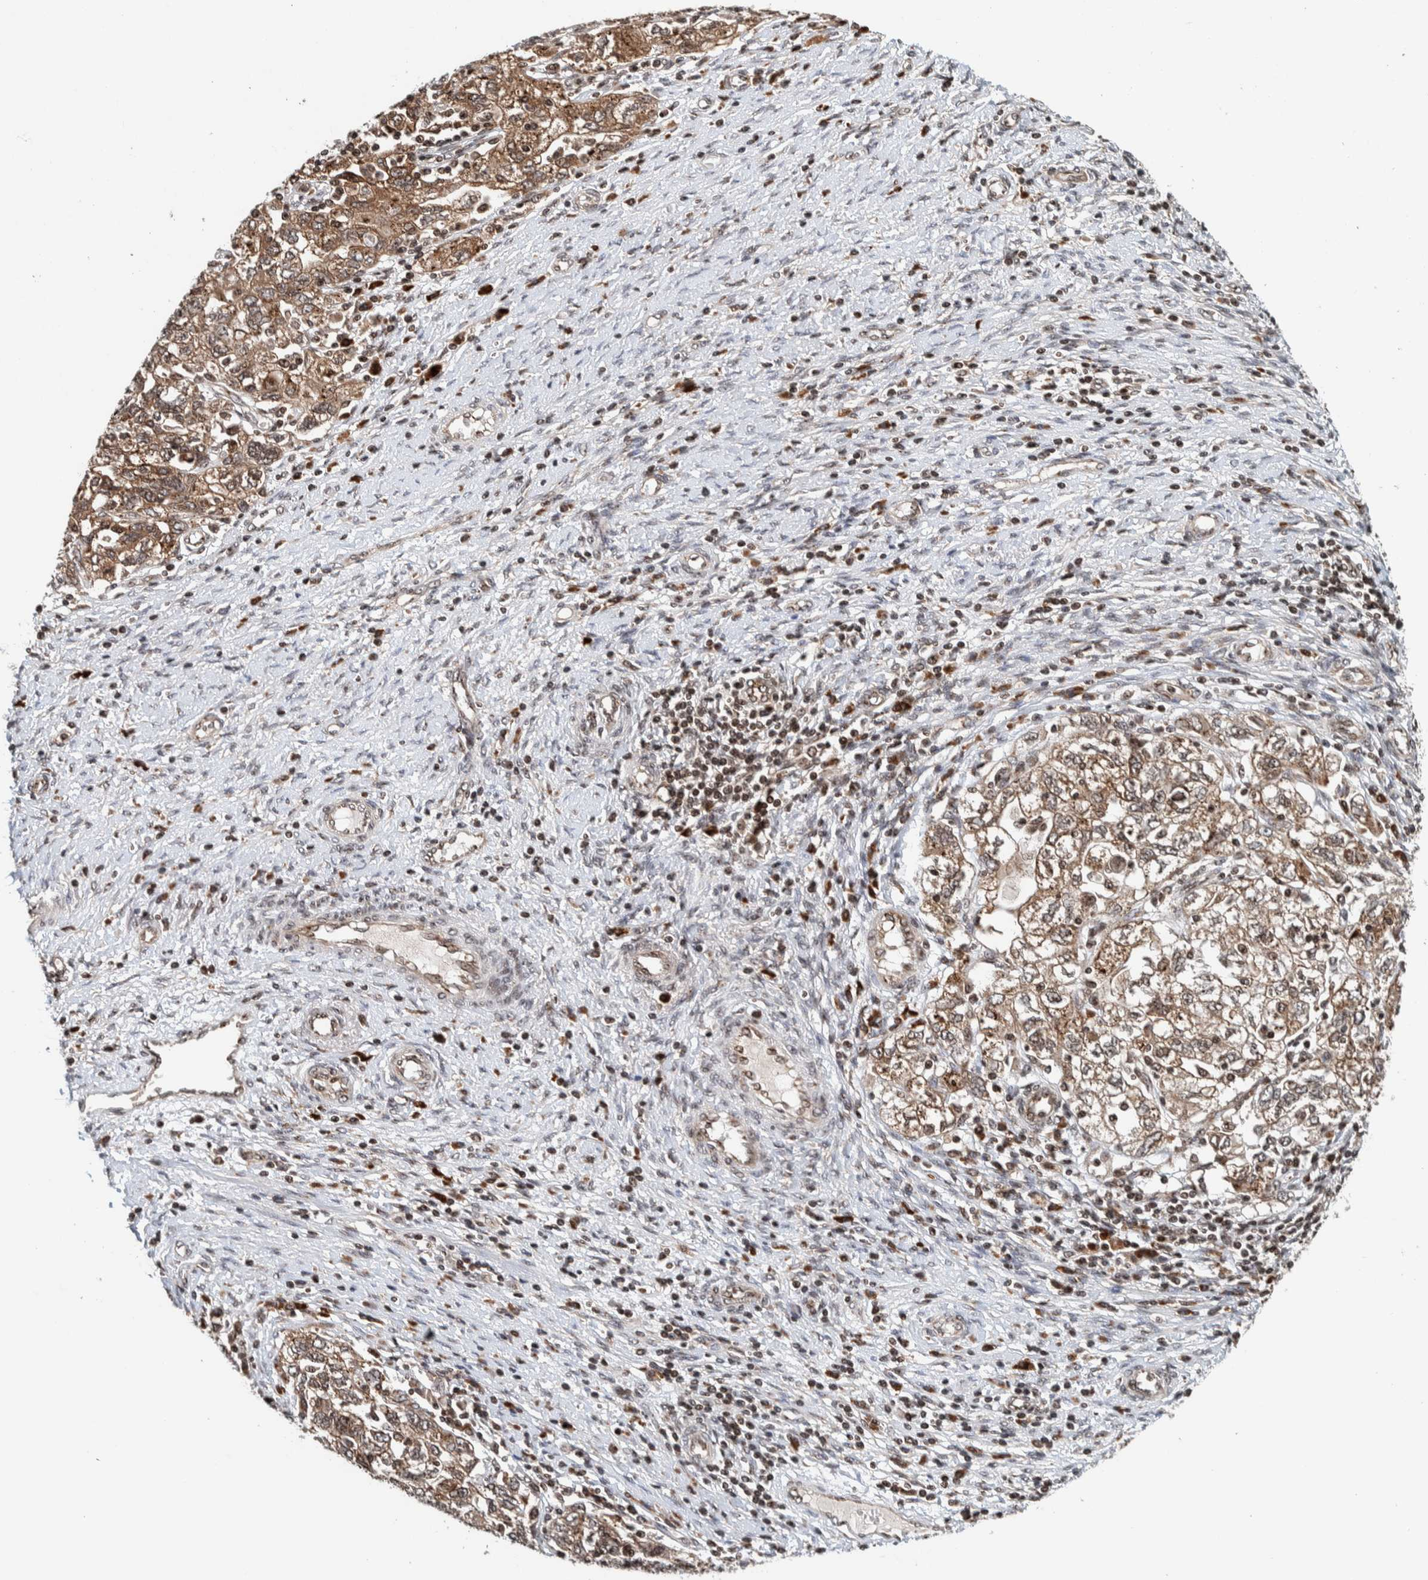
{"staining": {"intensity": "moderate", "quantity": ">75%", "location": "cytoplasmic/membranous"}, "tissue": "ovarian cancer", "cell_type": "Tumor cells", "image_type": "cancer", "snomed": [{"axis": "morphology", "description": "Carcinoma, NOS"}, {"axis": "morphology", "description": "Cystadenocarcinoma, serous, NOS"}, {"axis": "topography", "description": "Ovary"}], "caption": "Ovarian cancer stained for a protein (brown) demonstrates moderate cytoplasmic/membranous positive staining in about >75% of tumor cells.", "gene": "CCDC182", "patient": {"sex": "female", "age": 69}}